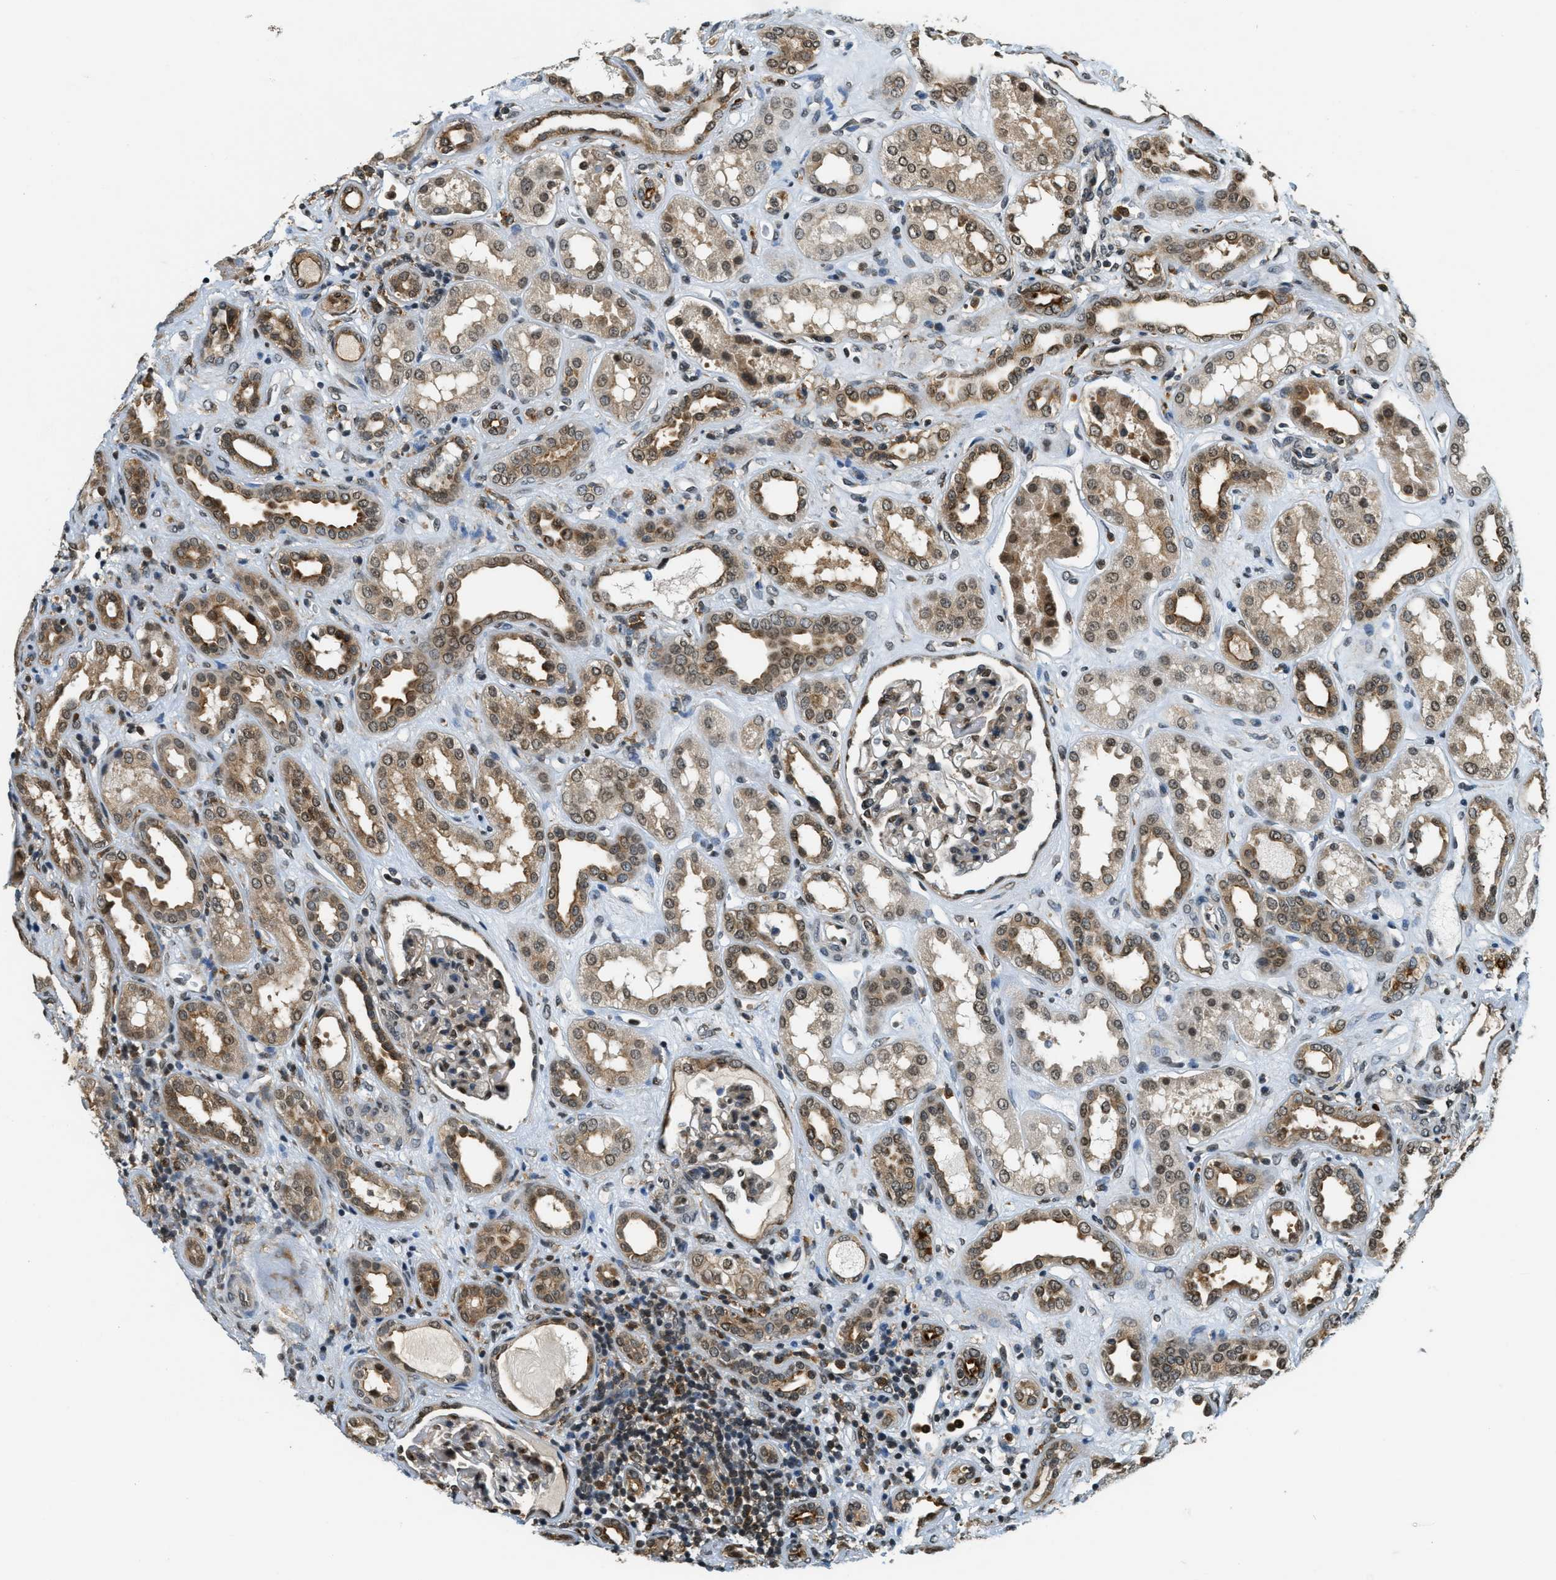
{"staining": {"intensity": "strong", "quantity": "25%-75%", "location": "nuclear"}, "tissue": "kidney", "cell_type": "Cells in glomeruli", "image_type": "normal", "snomed": [{"axis": "morphology", "description": "Normal tissue, NOS"}, {"axis": "topography", "description": "Kidney"}], "caption": "IHC of benign kidney displays high levels of strong nuclear expression in approximately 25%-75% of cells in glomeruli.", "gene": "RAB11FIP1", "patient": {"sex": "male", "age": 59}}